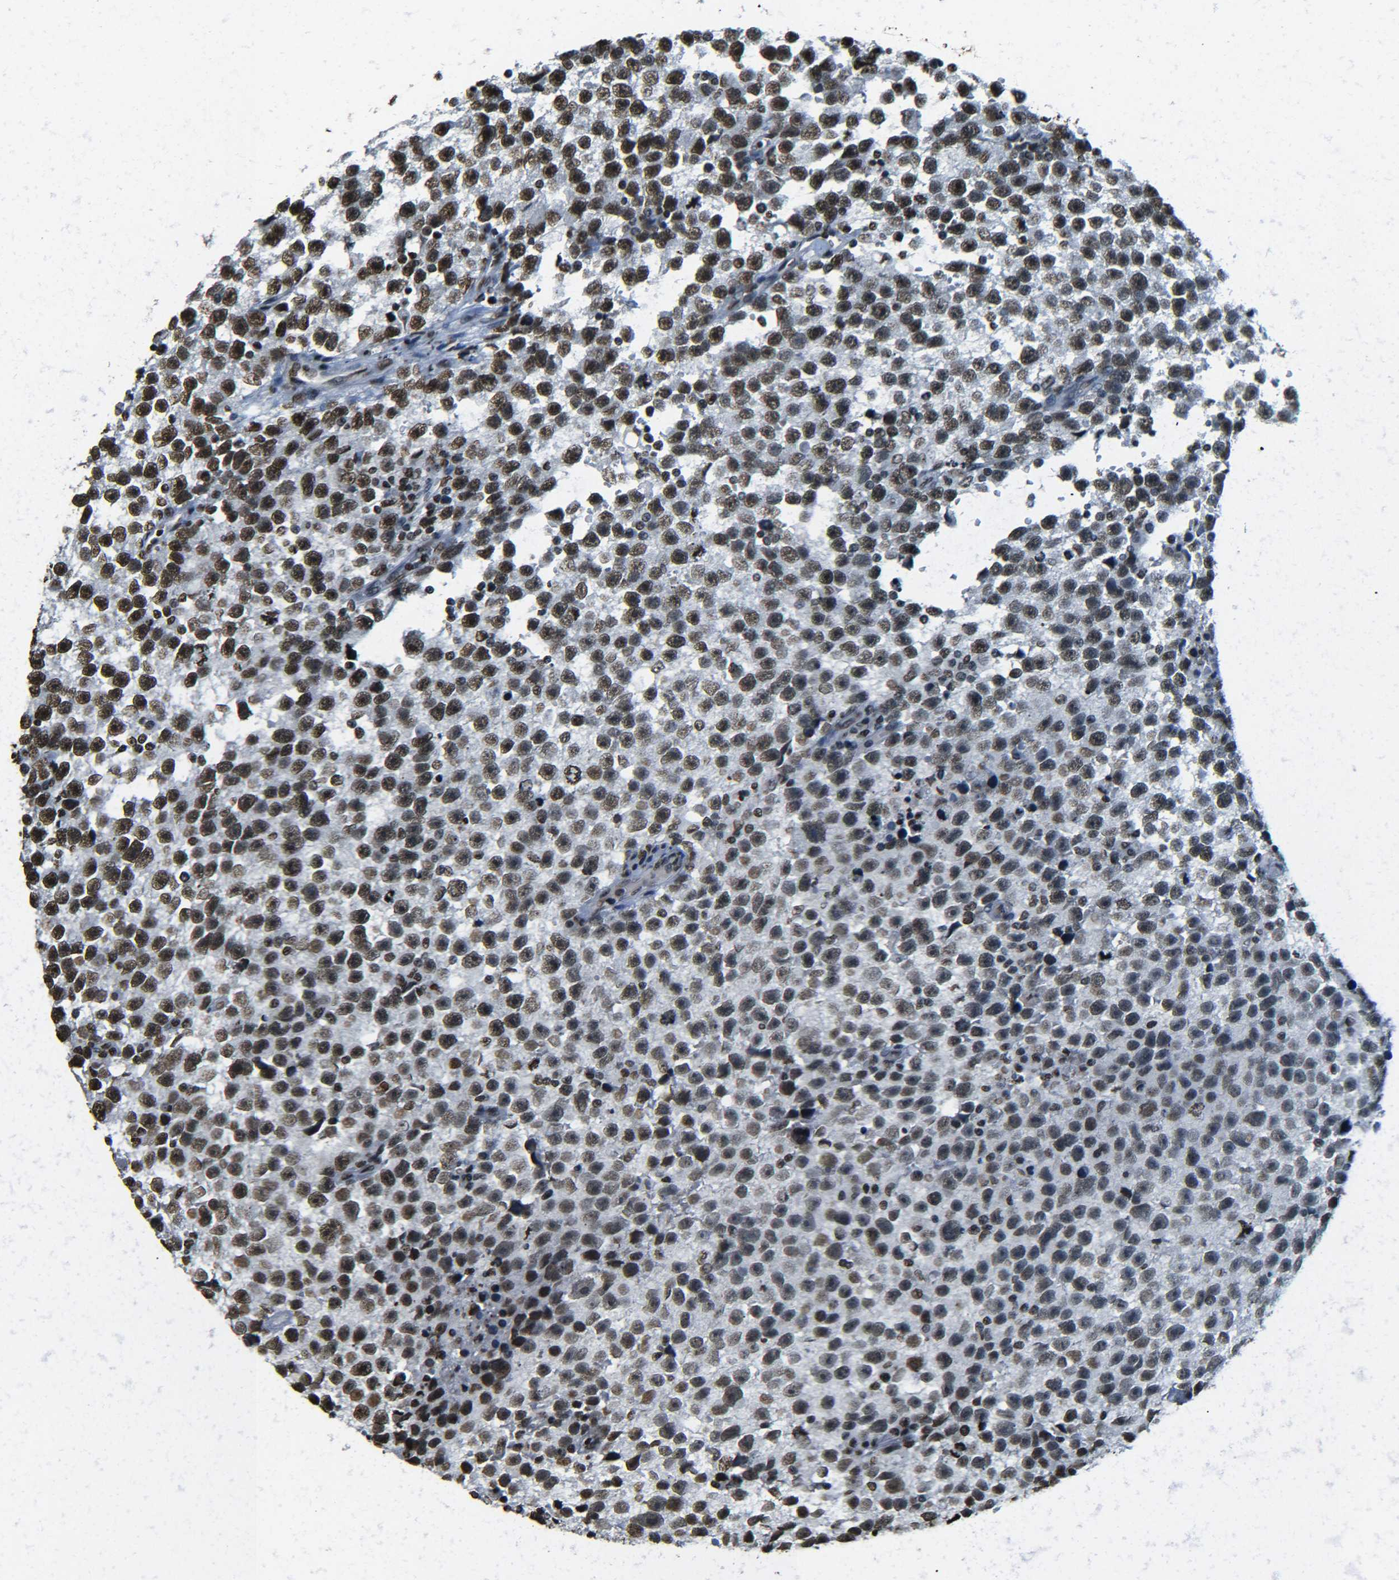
{"staining": {"intensity": "moderate", "quantity": ">75%", "location": "nuclear"}, "tissue": "testis cancer", "cell_type": "Tumor cells", "image_type": "cancer", "snomed": [{"axis": "morphology", "description": "Seminoma, NOS"}, {"axis": "topography", "description": "Testis"}], "caption": "Protein staining by IHC displays moderate nuclear positivity in approximately >75% of tumor cells in testis seminoma.", "gene": "H4C16", "patient": {"sex": "male", "age": 33}}